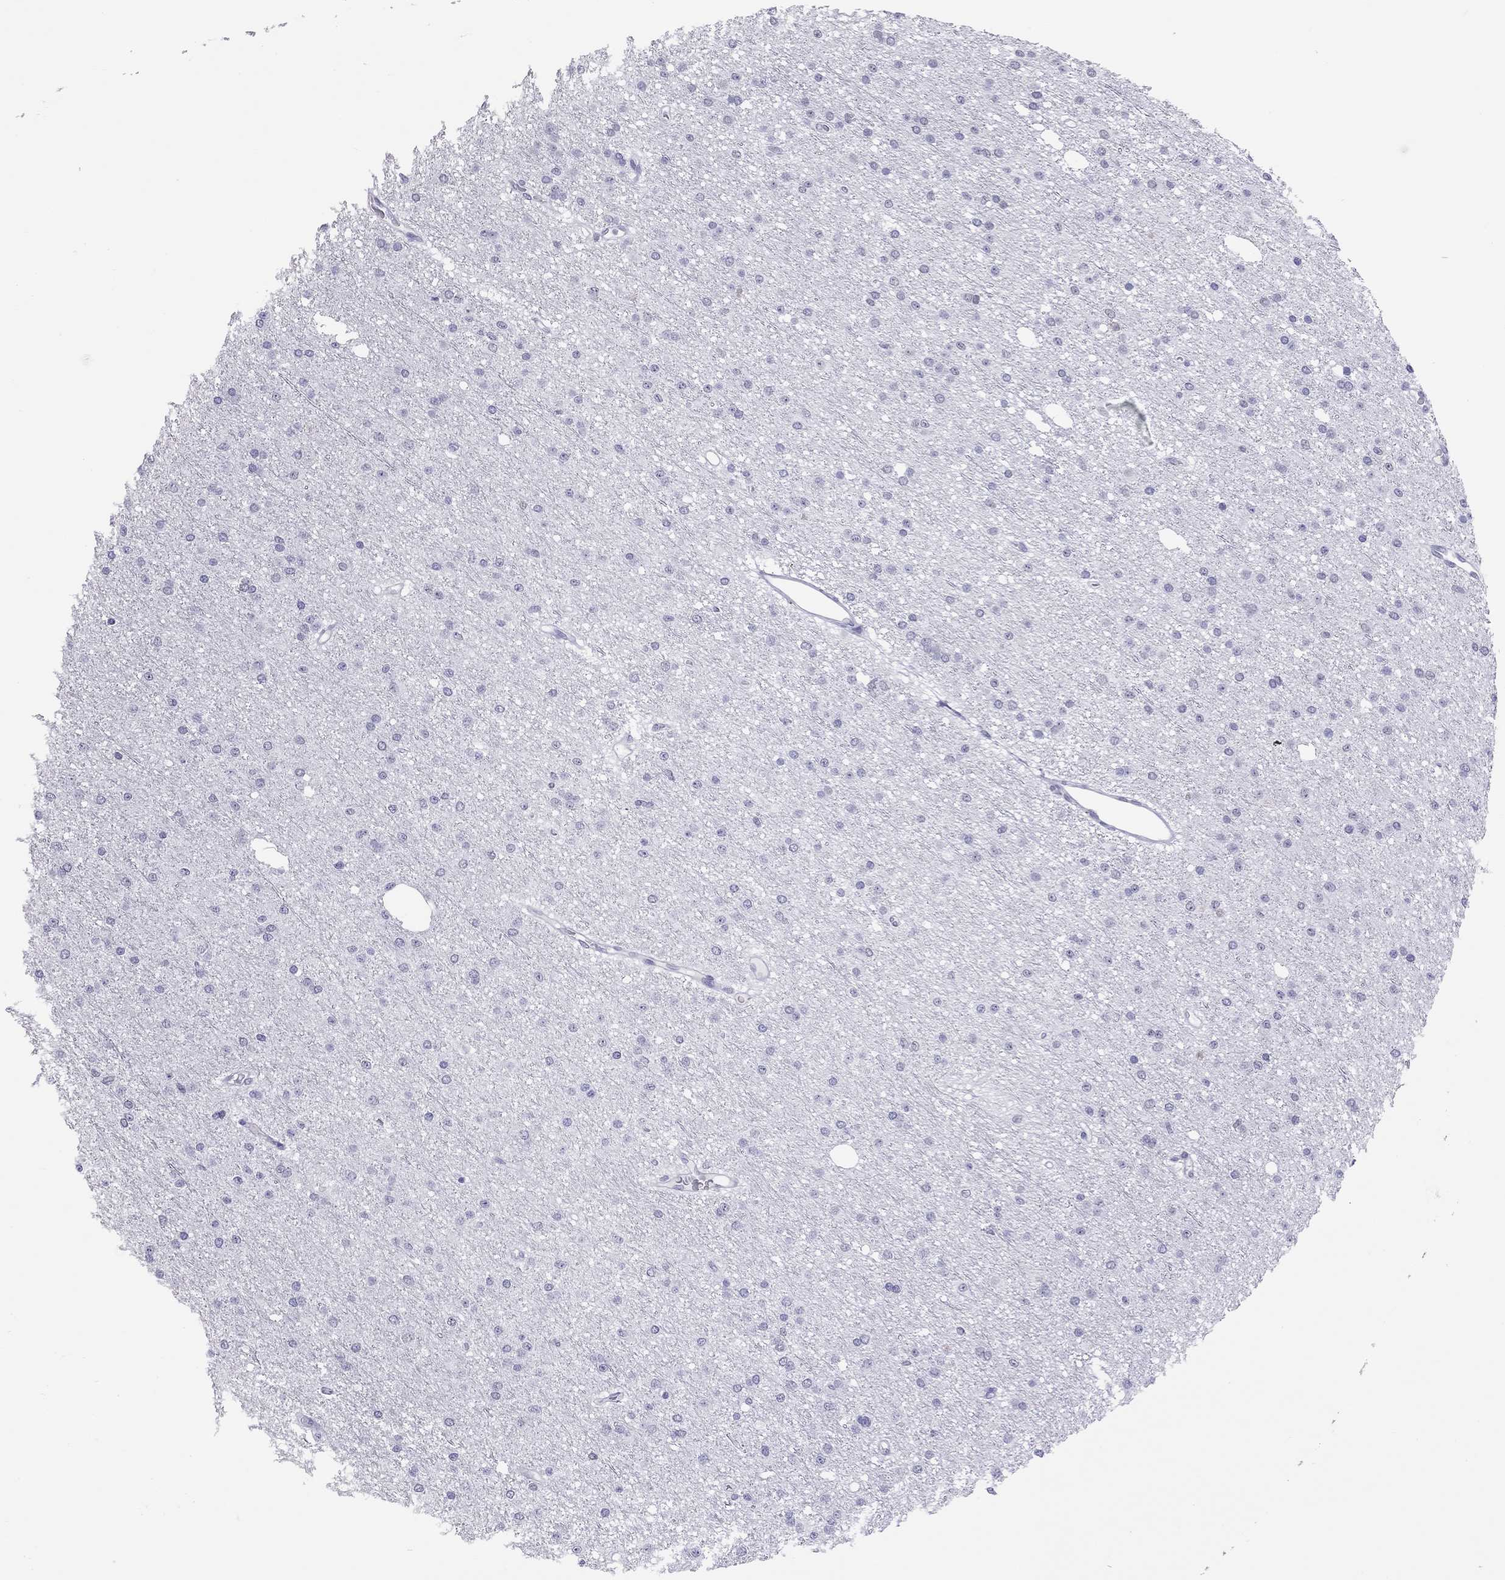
{"staining": {"intensity": "negative", "quantity": "none", "location": "none"}, "tissue": "glioma", "cell_type": "Tumor cells", "image_type": "cancer", "snomed": [{"axis": "morphology", "description": "Glioma, malignant, Low grade"}, {"axis": "topography", "description": "Brain"}], "caption": "High power microscopy histopathology image of an immunohistochemistry histopathology image of glioma, revealing no significant staining in tumor cells.", "gene": "JHY", "patient": {"sex": "male", "age": 27}}